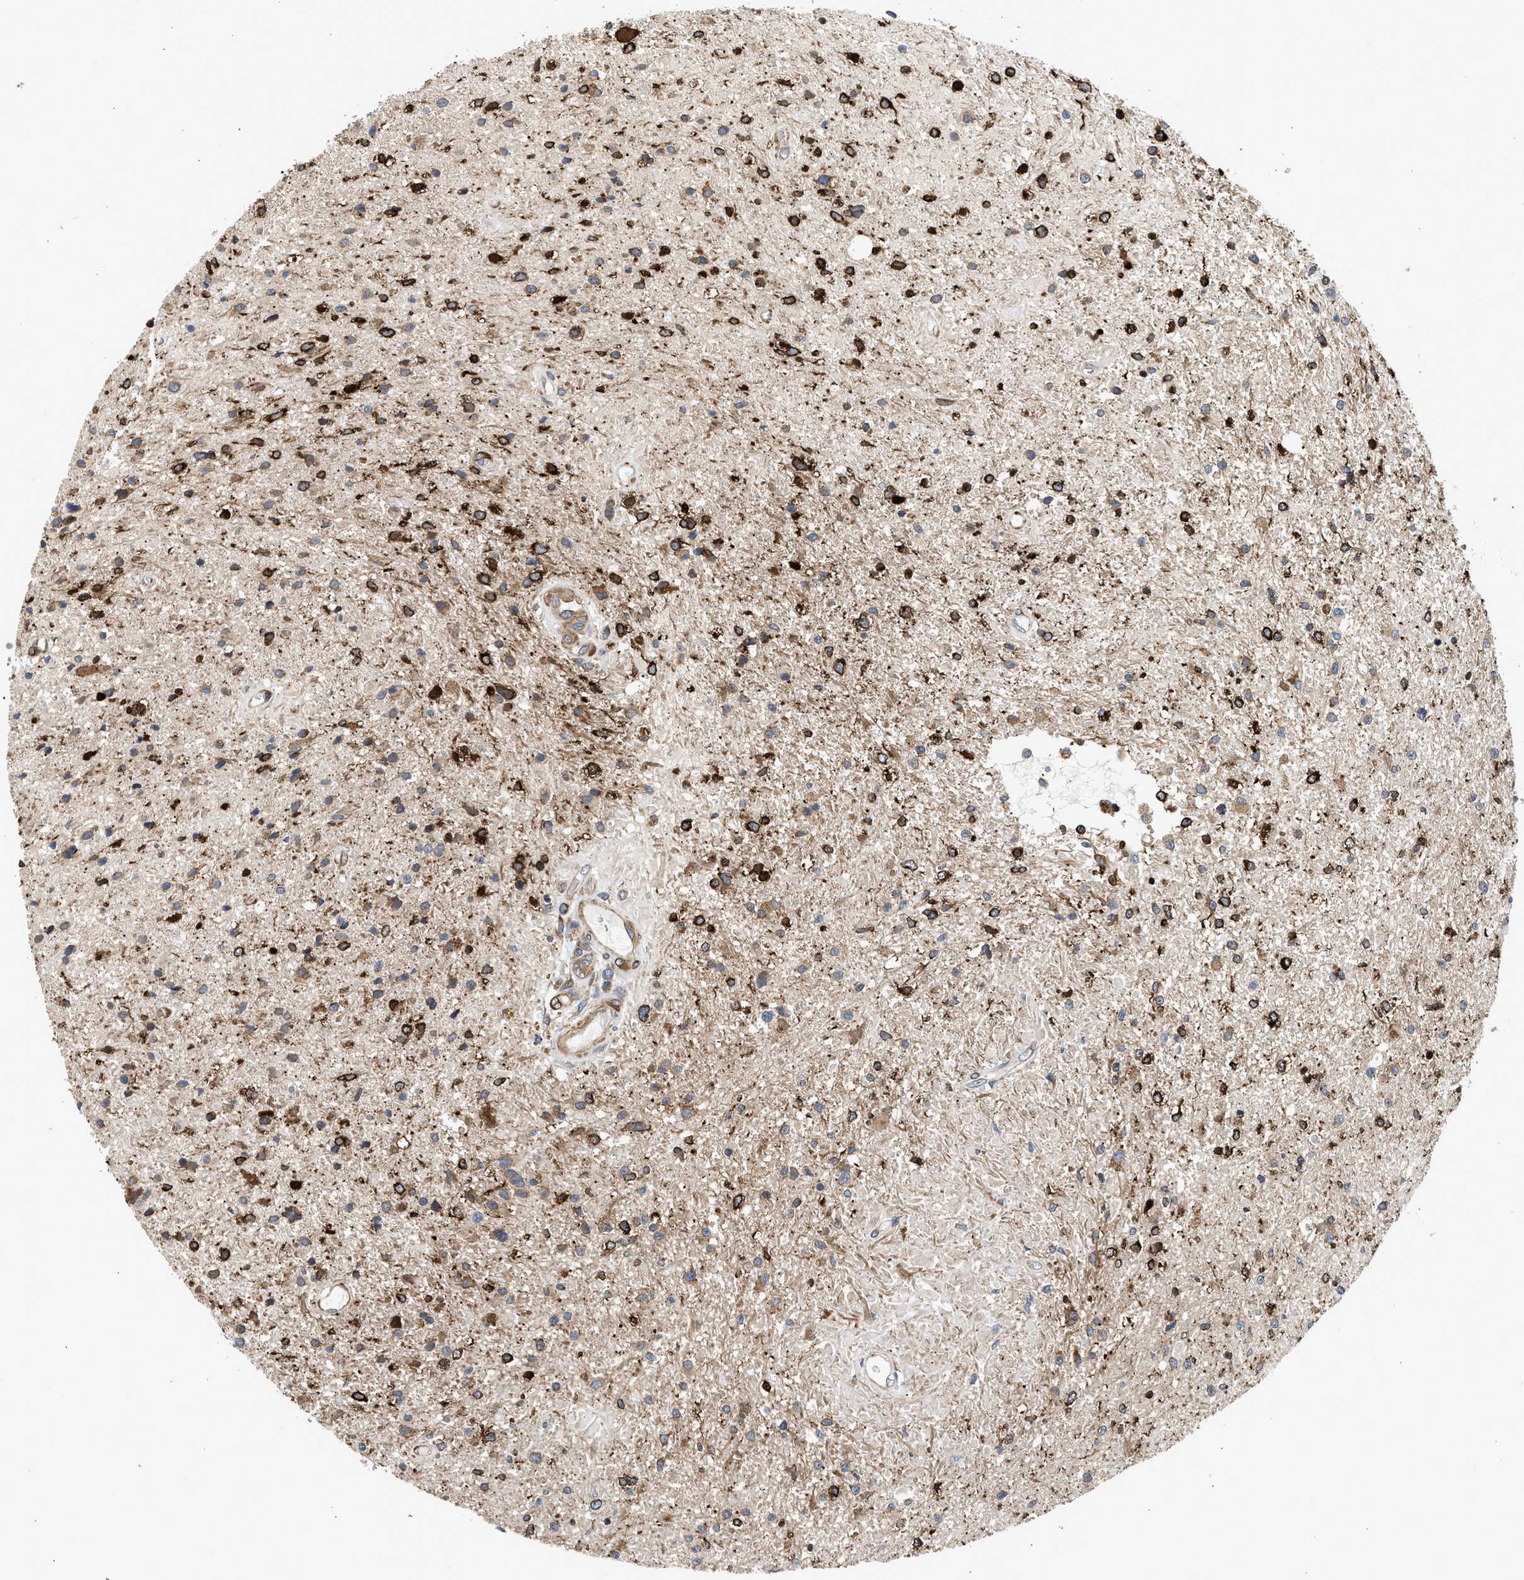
{"staining": {"intensity": "strong", "quantity": "25%-75%", "location": "cytoplasmic/membranous"}, "tissue": "glioma", "cell_type": "Tumor cells", "image_type": "cancer", "snomed": [{"axis": "morphology", "description": "Glioma, malignant, High grade"}, {"axis": "topography", "description": "Brain"}], "caption": "Strong cytoplasmic/membranous staining is seen in about 25%-75% of tumor cells in glioma. The staining was performed using DAB (3,3'-diaminobenzidine), with brown indicating positive protein expression. Nuclei are stained blue with hematoxylin.", "gene": "POLG2", "patient": {"sex": "male", "age": 33}}